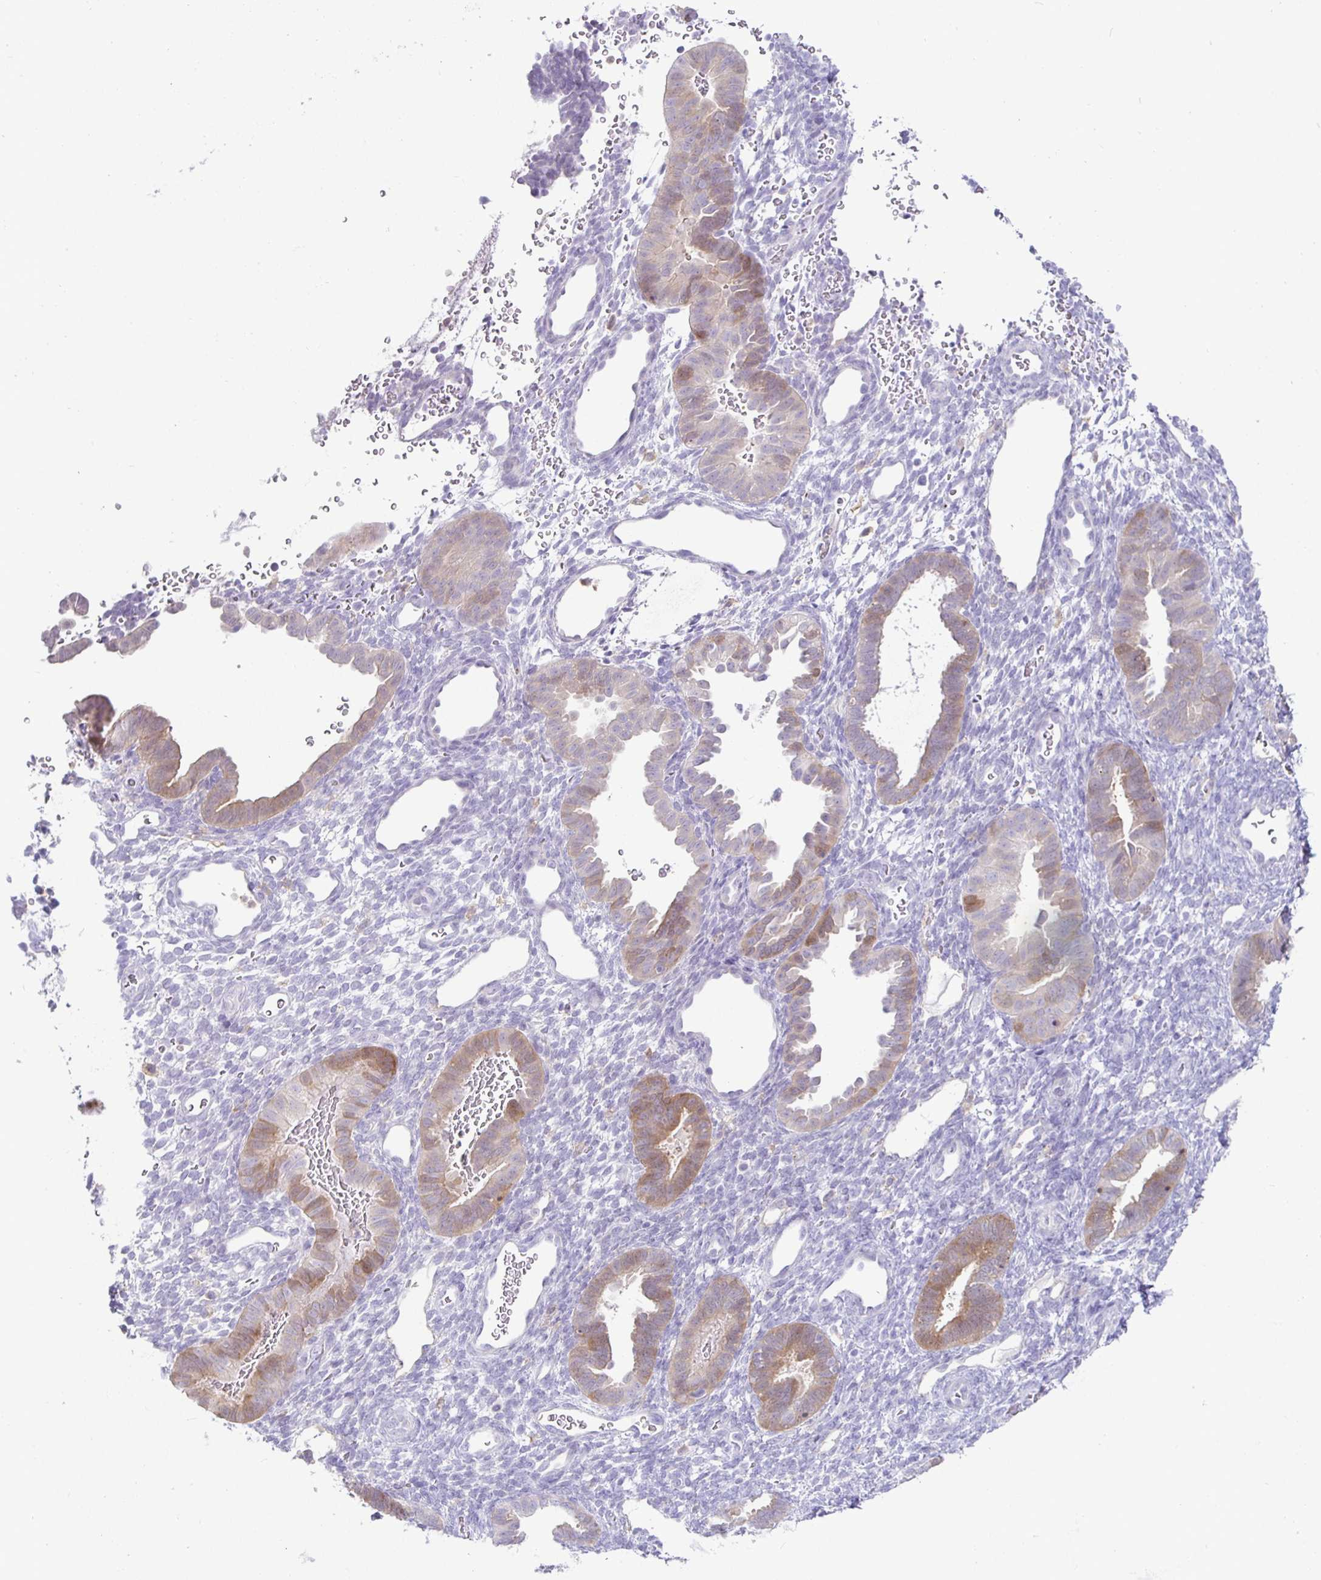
{"staining": {"intensity": "negative", "quantity": "none", "location": "none"}, "tissue": "endometrium", "cell_type": "Cells in endometrial stroma", "image_type": "normal", "snomed": [{"axis": "morphology", "description": "Normal tissue, NOS"}, {"axis": "topography", "description": "Endometrium"}], "caption": "Immunohistochemistry micrograph of benign human endometrium stained for a protein (brown), which exhibits no positivity in cells in endometrial stroma.", "gene": "SIRPA", "patient": {"sex": "female", "age": 34}}